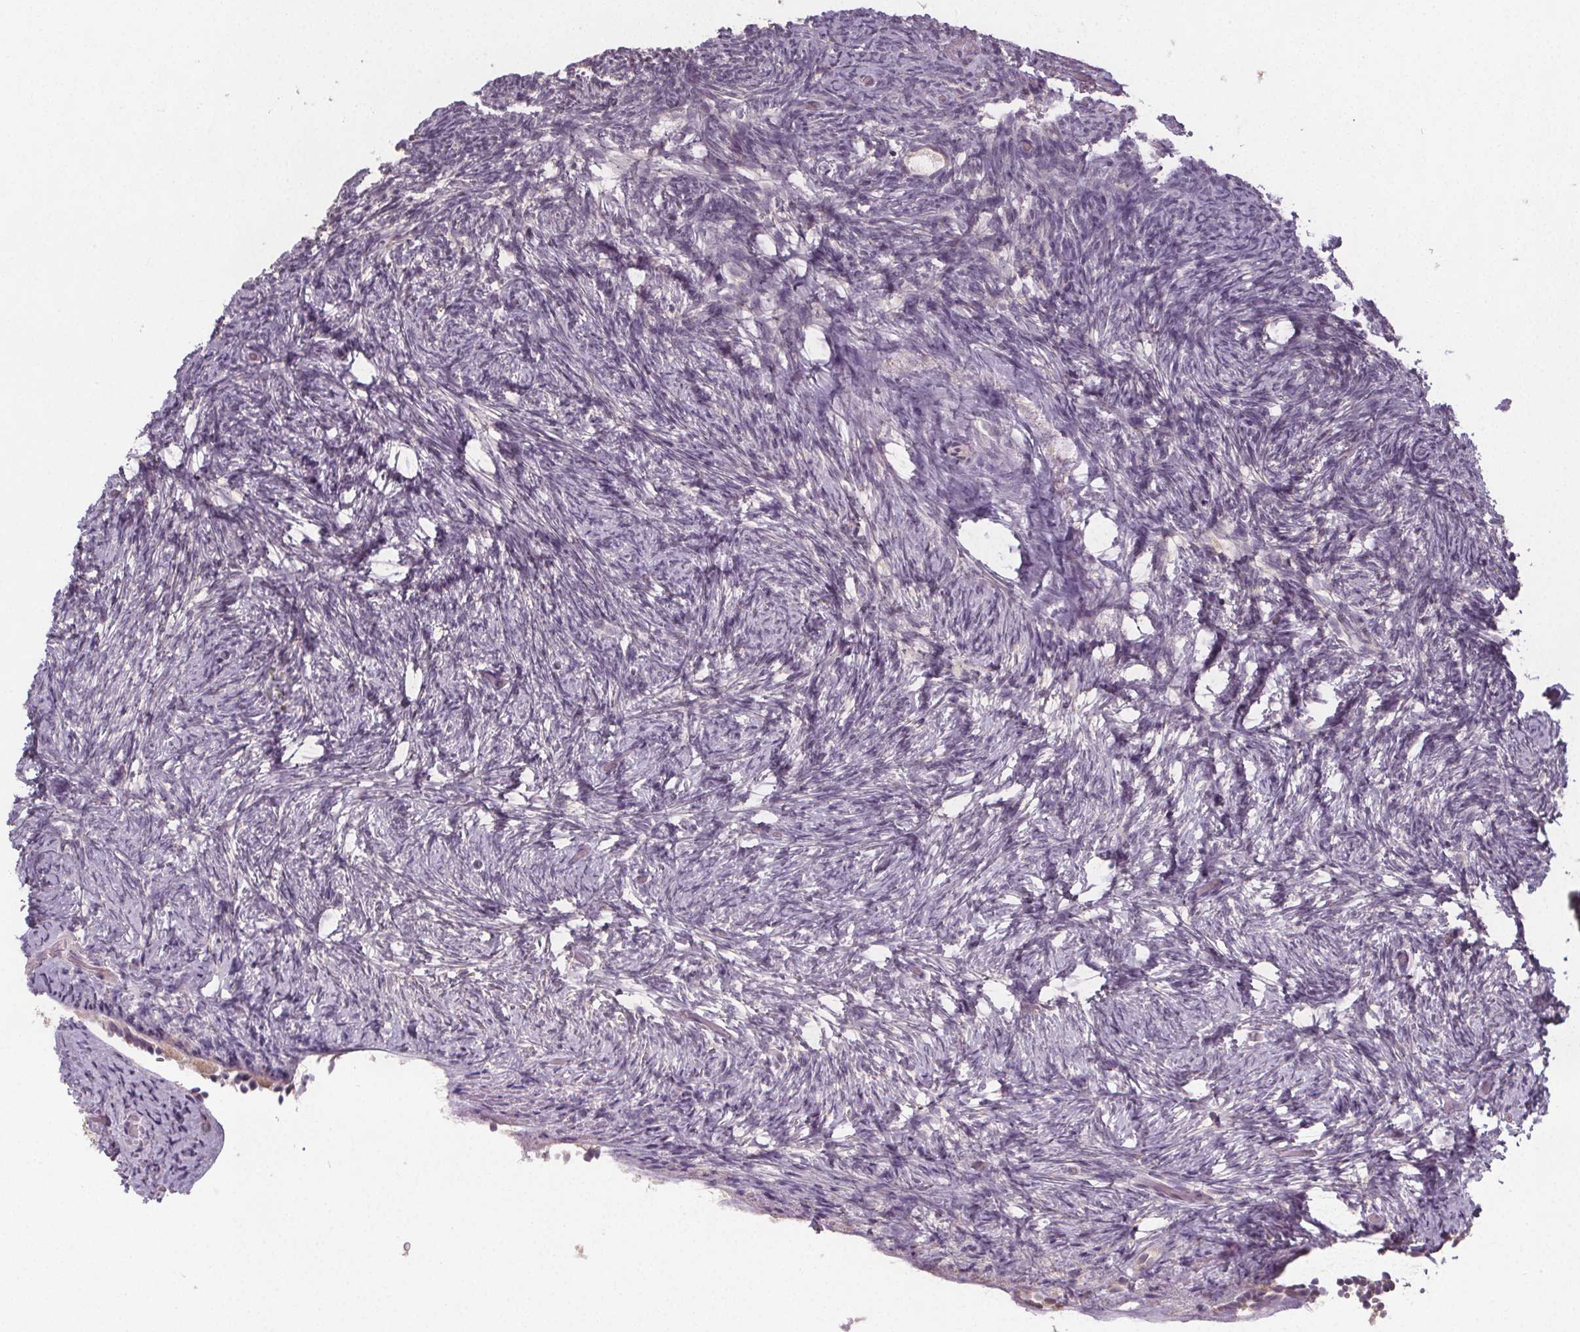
{"staining": {"intensity": "negative", "quantity": "none", "location": "none"}, "tissue": "ovary", "cell_type": "Ovarian stroma cells", "image_type": "normal", "snomed": [{"axis": "morphology", "description": "Normal tissue, NOS"}, {"axis": "topography", "description": "Ovary"}], "caption": "This photomicrograph is of normal ovary stained with immunohistochemistry to label a protein in brown with the nuclei are counter-stained blue. There is no positivity in ovarian stroma cells.", "gene": "SLC26A2", "patient": {"sex": "female", "age": 34}}